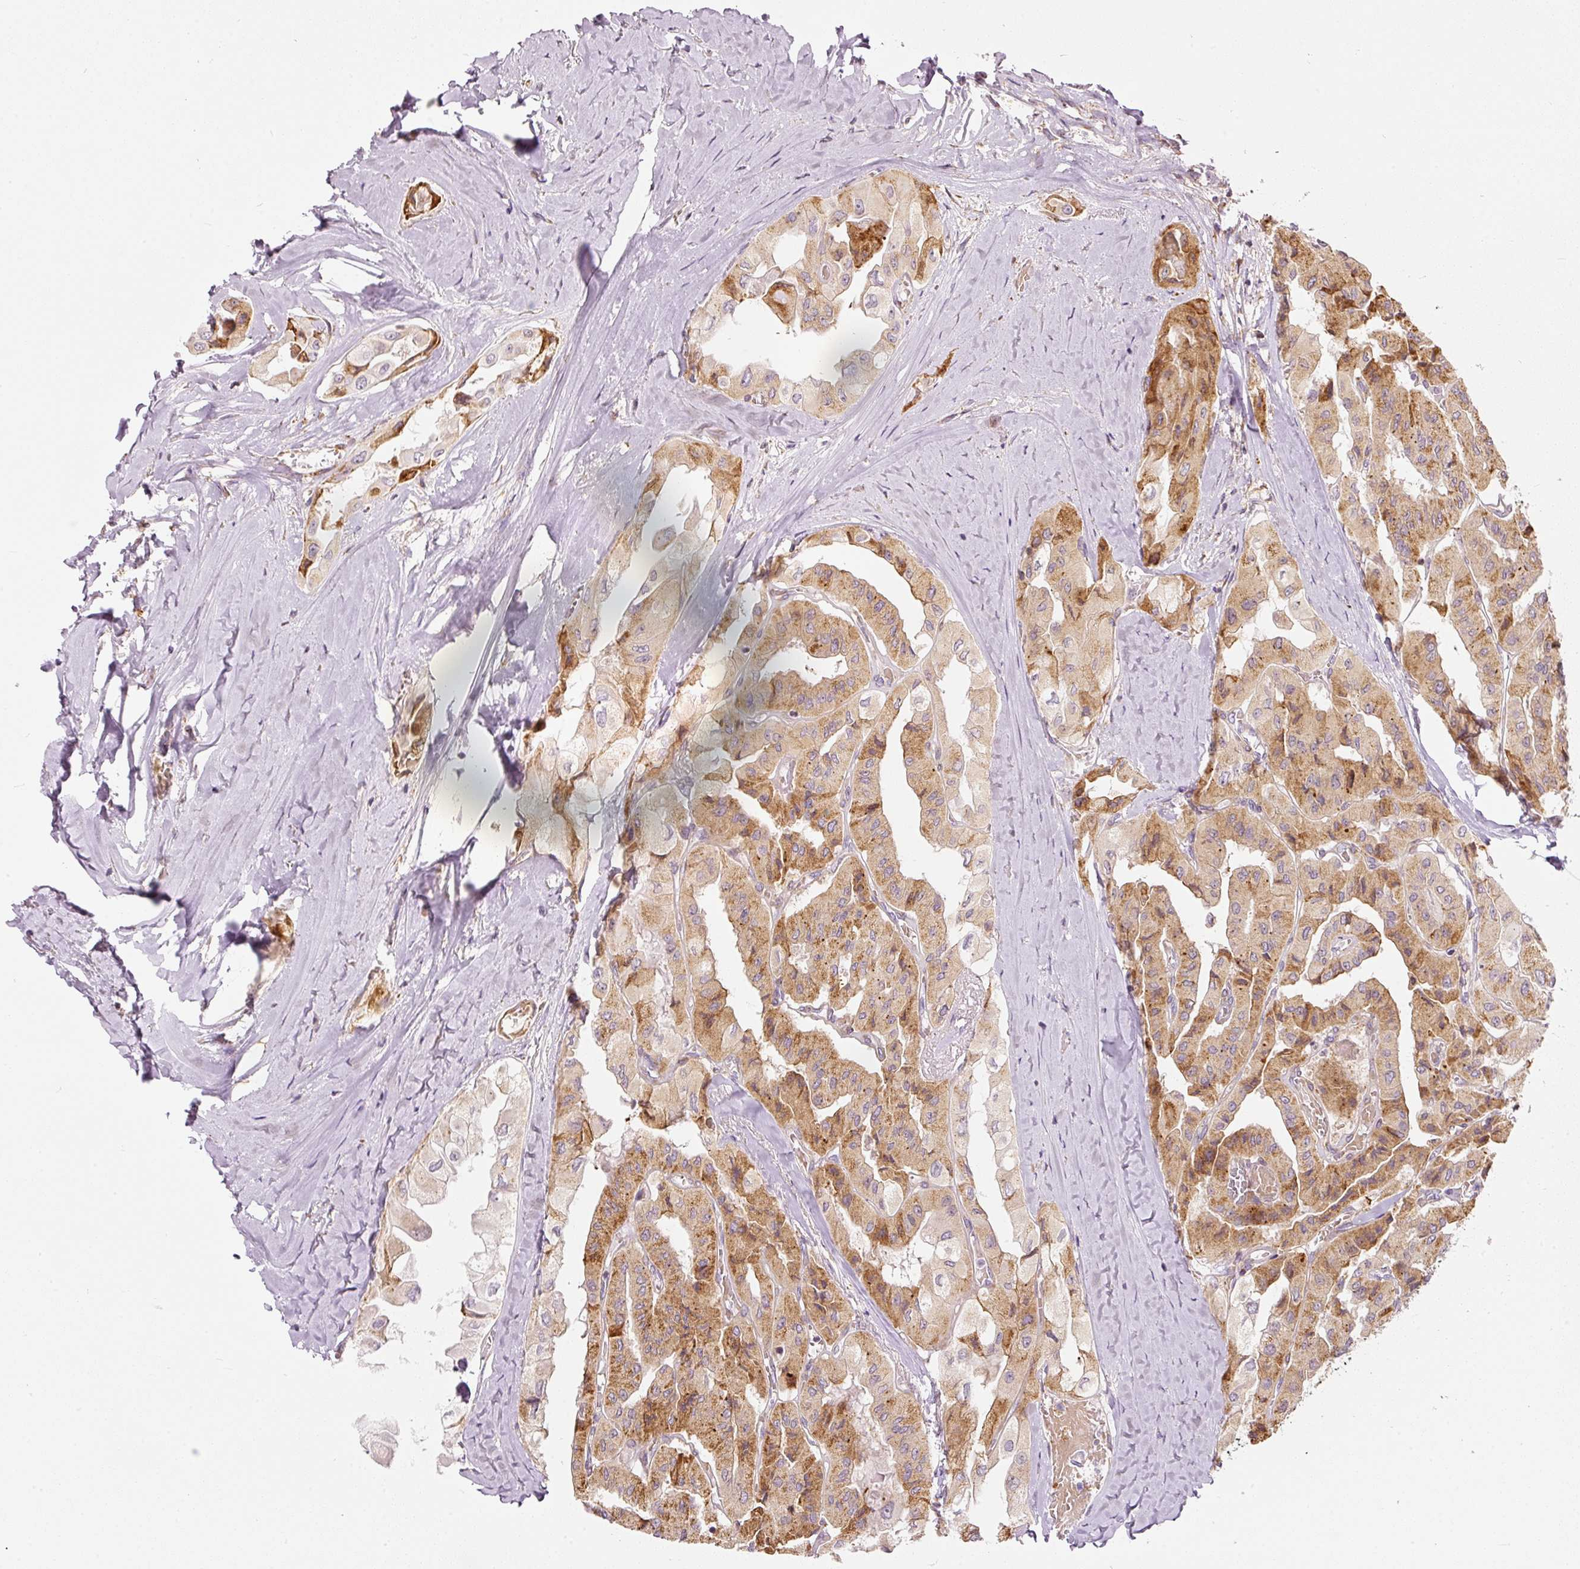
{"staining": {"intensity": "moderate", "quantity": "25%-75%", "location": "cytoplasmic/membranous"}, "tissue": "thyroid cancer", "cell_type": "Tumor cells", "image_type": "cancer", "snomed": [{"axis": "morphology", "description": "Normal tissue, NOS"}, {"axis": "morphology", "description": "Papillary adenocarcinoma, NOS"}, {"axis": "topography", "description": "Thyroid gland"}], "caption": "Immunohistochemical staining of thyroid papillary adenocarcinoma demonstrates medium levels of moderate cytoplasmic/membranous positivity in approximately 25%-75% of tumor cells.", "gene": "SNAPC5", "patient": {"sex": "female", "age": 59}}